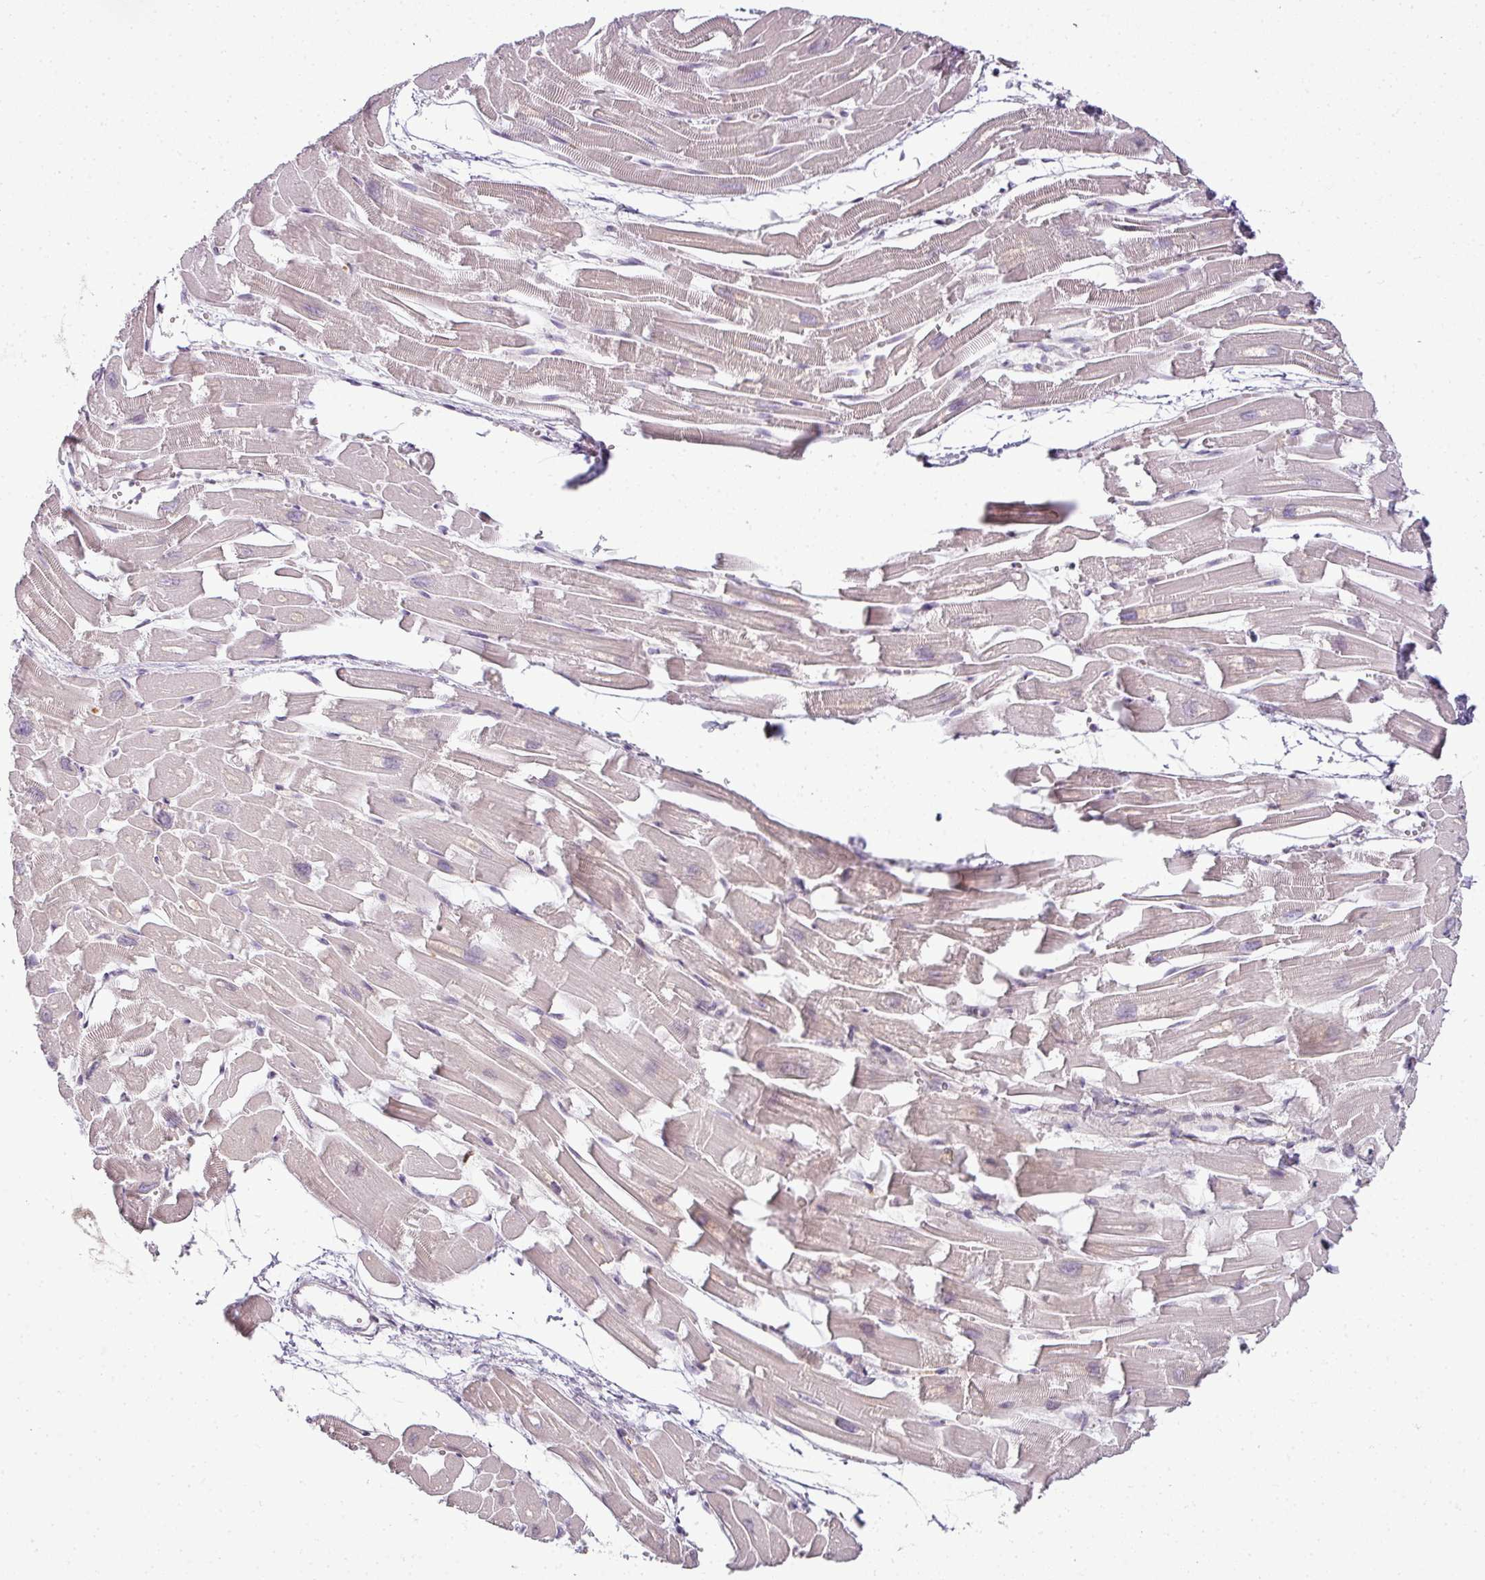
{"staining": {"intensity": "moderate", "quantity": "25%-75%", "location": "cytoplasmic/membranous"}, "tissue": "heart muscle", "cell_type": "Cardiomyocytes", "image_type": "normal", "snomed": [{"axis": "morphology", "description": "Normal tissue, NOS"}, {"axis": "topography", "description": "Heart"}], "caption": "Immunohistochemistry image of unremarkable human heart muscle stained for a protein (brown), which demonstrates medium levels of moderate cytoplasmic/membranous expression in about 25%-75% of cardiomyocytes.", "gene": "LY75", "patient": {"sex": "male", "age": 54}}